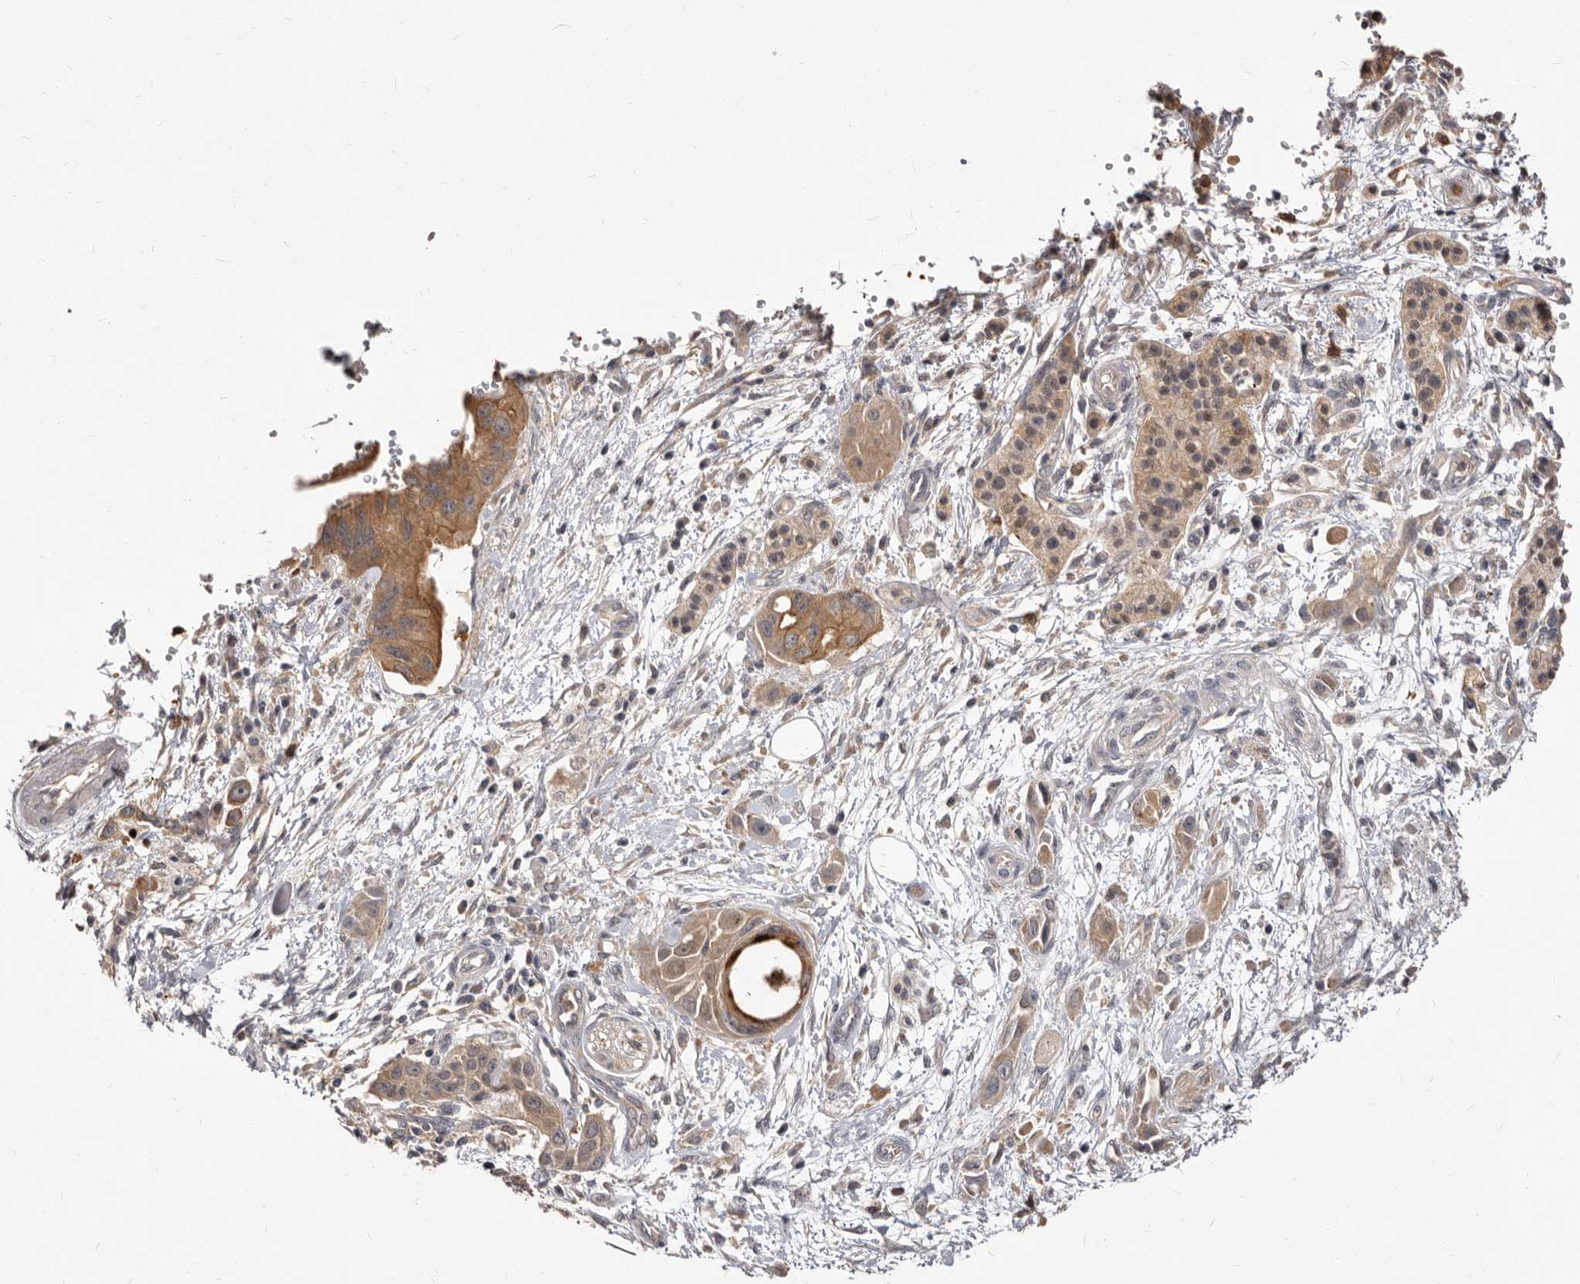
{"staining": {"intensity": "moderate", "quantity": ">75%", "location": "cytoplasmic/membranous"}, "tissue": "pancreatic cancer", "cell_type": "Tumor cells", "image_type": "cancer", "snomed": [{"axis": "morphology", "description": "Adenocarcinoma, NOS"}, {"axis": "topography", "description": "Pancreas"}], "caption": "Pancreatic cancer stained with immunohistochemistry displays moderate cytoplasmic/membranous positivity in approximately >75% of tumor cells.", "gene": "TC2N", "patient": {"sex": "female", "age": 73}}